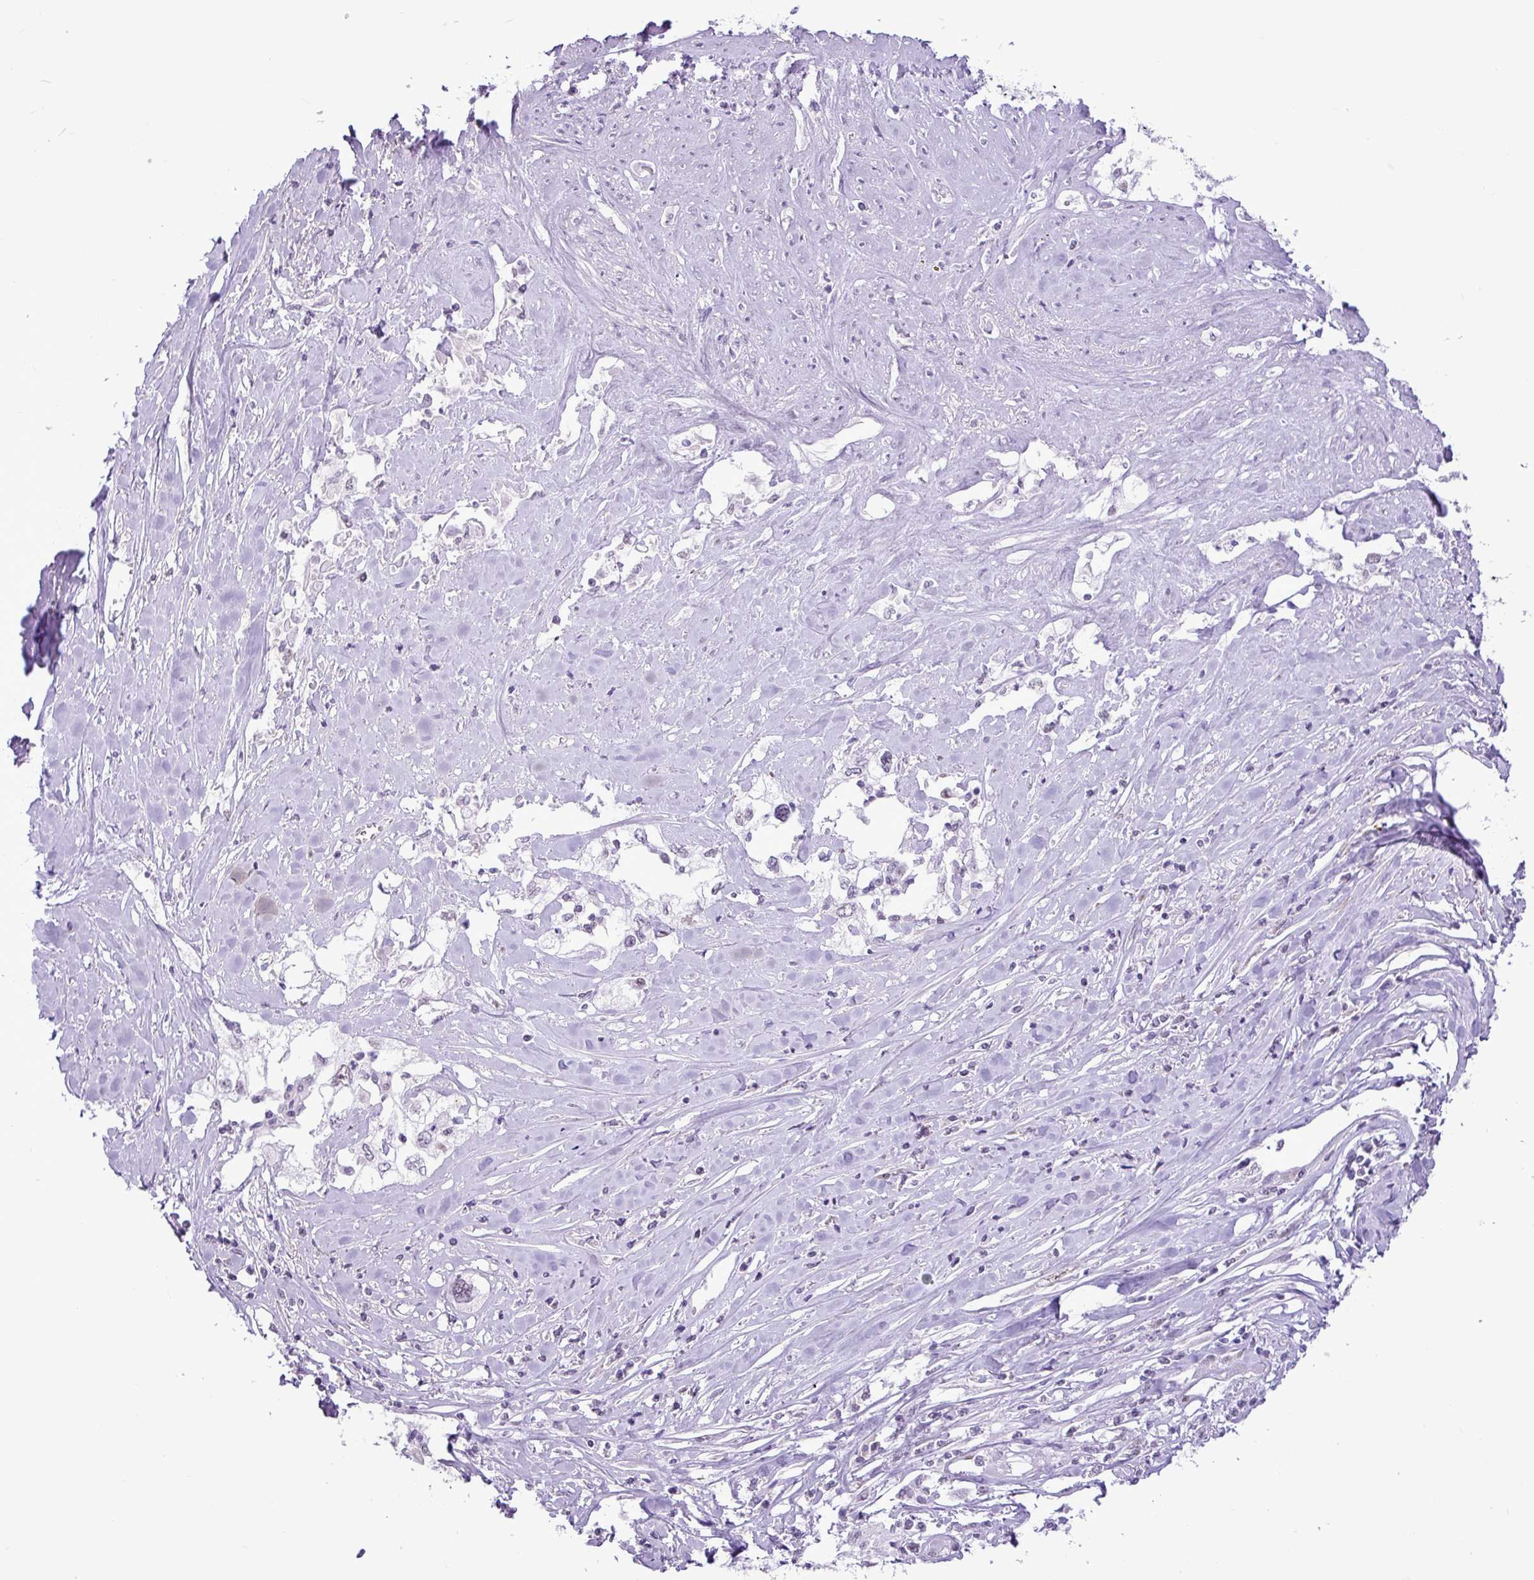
{"staining": {"intensity": "weak", "quantity": "<25%", "location": "nuclear"}, "tissue": "cervical cancer", "cell_type": "Tumor cells", "image_type": "cancer", "snomed": [{"axis": "morphology", "description": "Squamous cell carcinoma, NOS"}, {"axis": "topography", "description": "Cervix"}], "caption": "This is an immunohistochemistry micrograph of human cervical cancer. There is no positivity in tumor cells.", "gene": "ELOA2", "patient": {"sex": "female", "age": 31}}